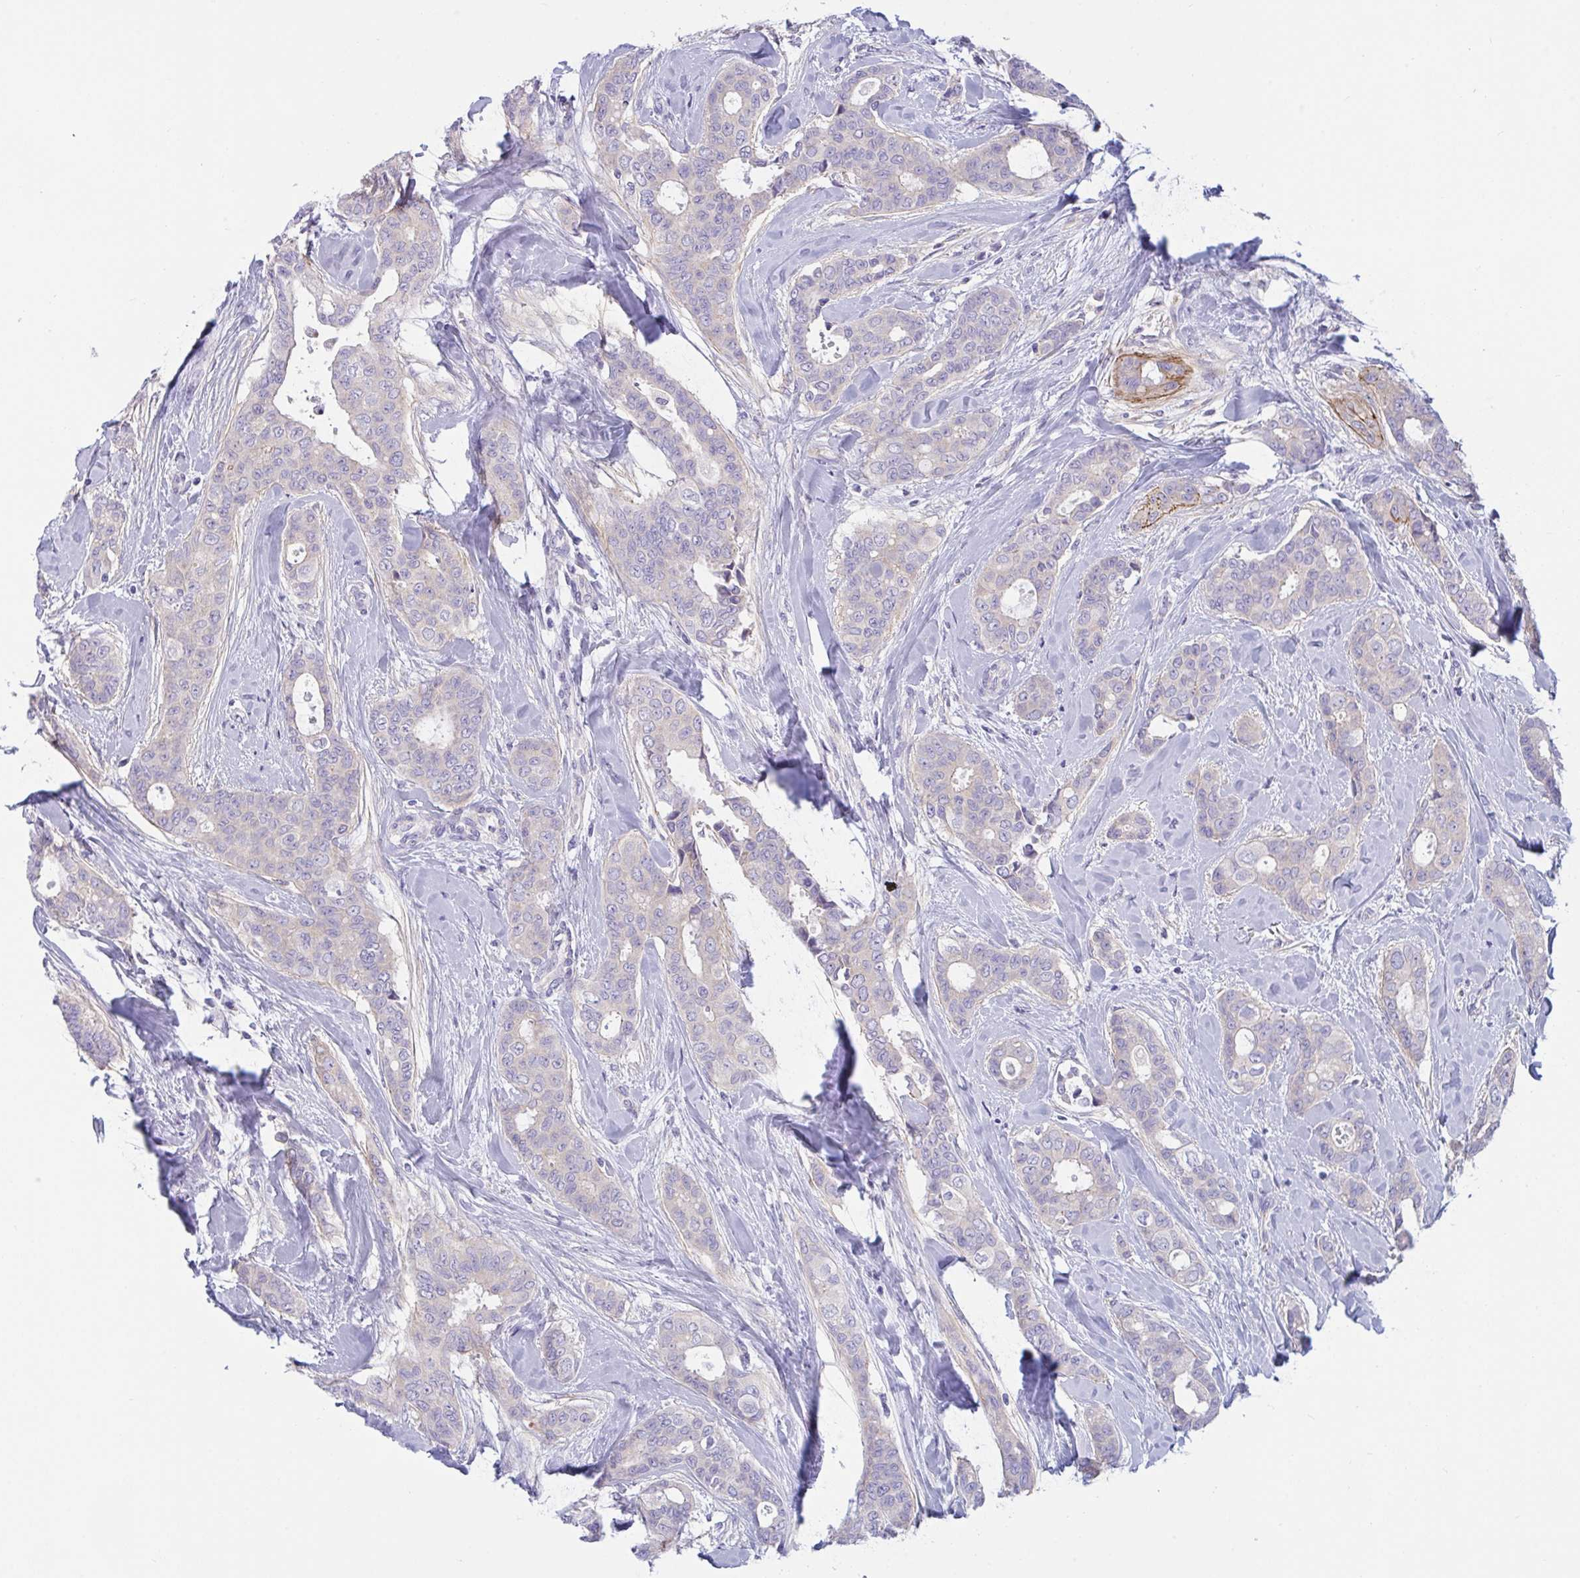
{"staining": {"intensity": "negative", "quantity": "none", "location": "none"}, "tissue": "breast cancer", "cell_type": "Tumor cells", "image_type": "cancer", "snomed": [{"axis": "morphology", "description": "Duct carcinoma"}, {"axis": "topography", "description": "Breast"}], "caption": "Tumor cells are negative for brown protein staining in intraductal carcinoma (breast).", "gene": "OXLD1", "patient": {"sex": "female", "age": 45}}